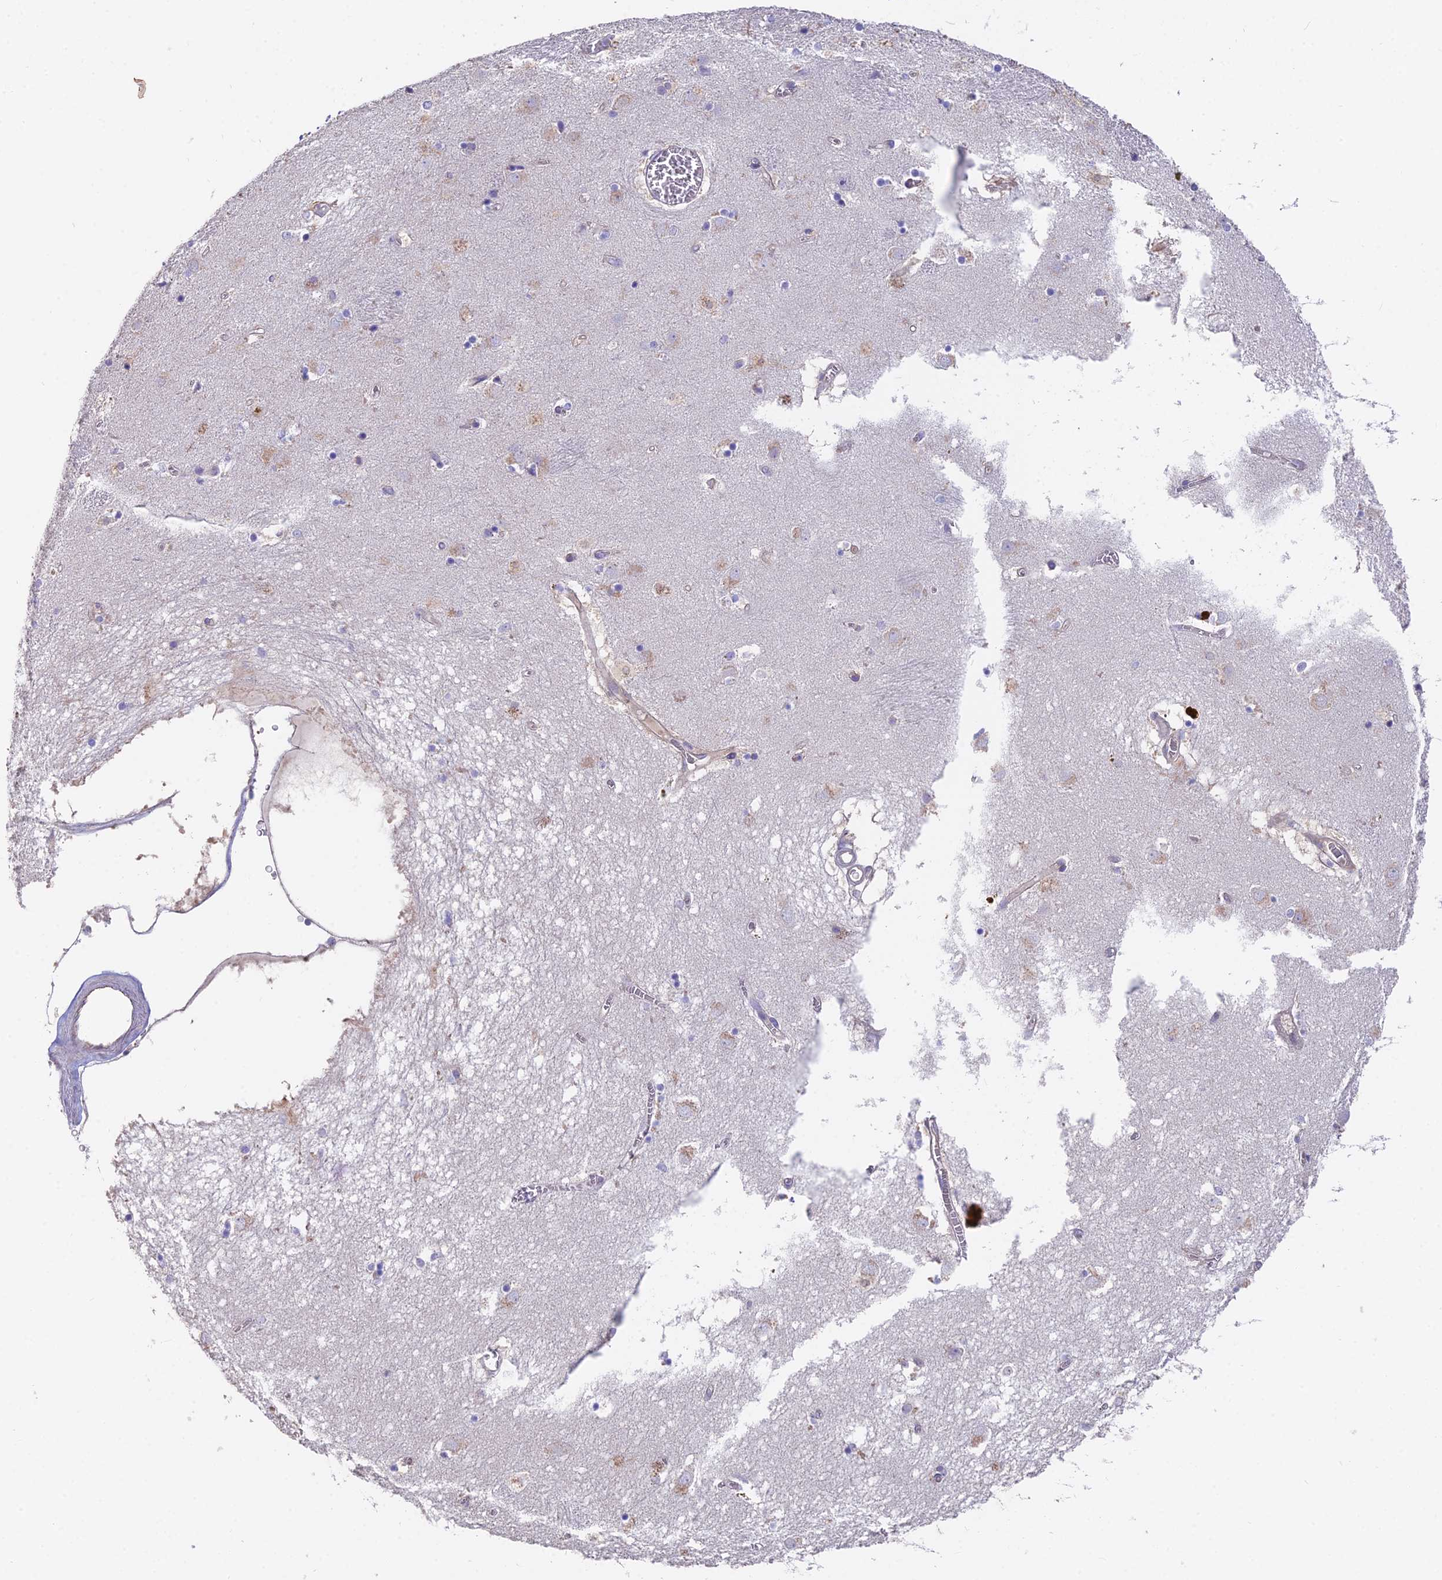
{"staining": {"intensity": "negative", "quantity": "none", "location": "none"}, "tissue": "caudate", "cell_type": "Glial cells", "image_type": "normal", "snomed": [{"axis": "morphology", "description": "Normal tissue, NOS"}, {"axis": "topography", "description": "Lateral ventricle wall"}], "caption": "Immunohistochemical staining of normal human caudate reveals no significant expression in glial cells.", "gene": "FAM168B", "patient": {"sex": "male", "age": 70}}